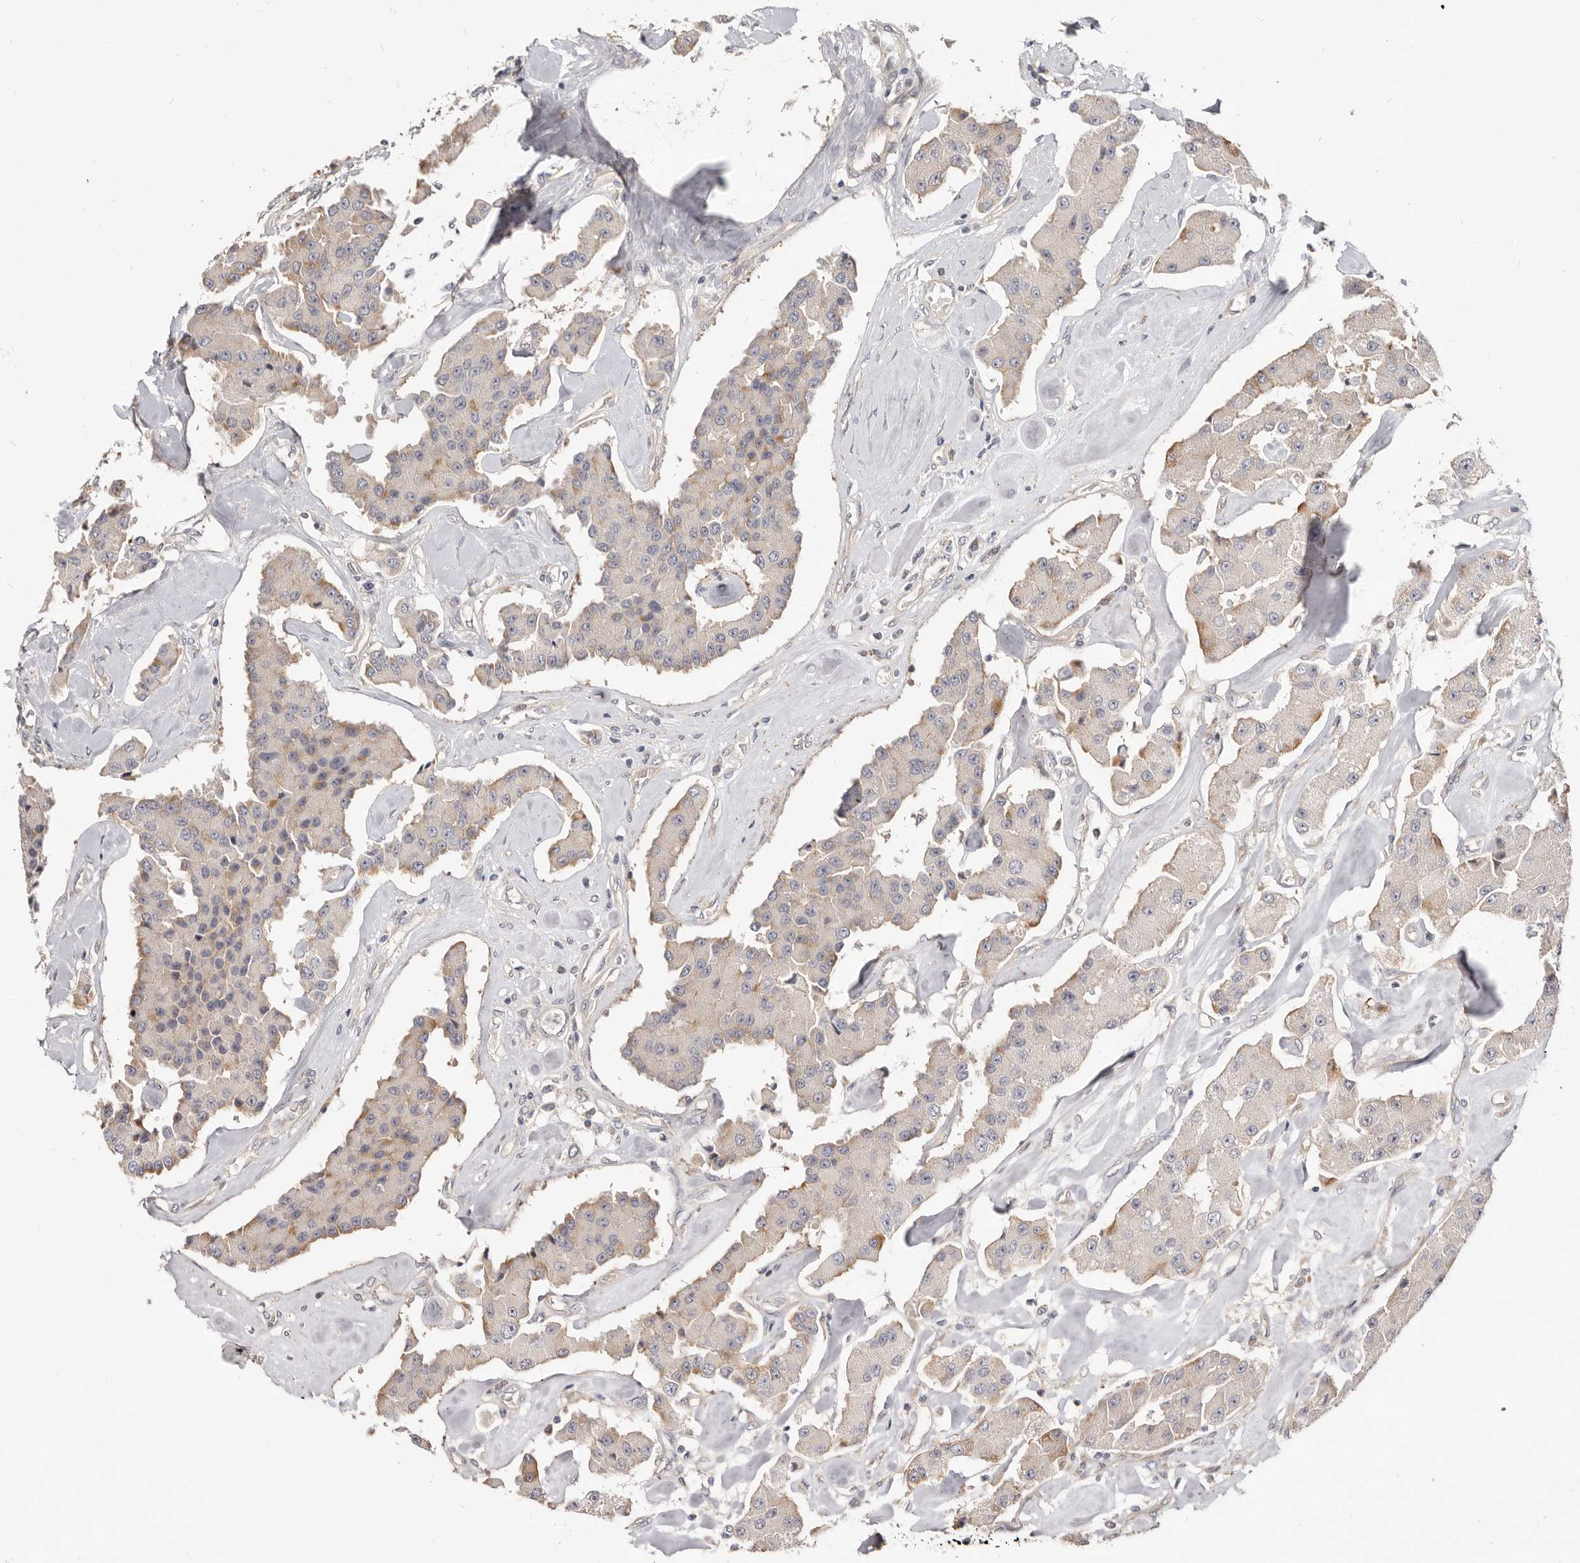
{"staining": {"intensity": "weak", "quantity": "<25%", "location": "cytoplasmic/membranous"}, "tissue": "carcinoid", "cell_type": "Tumor cells", "image_type": "cancer", "snomed": [{"axis": "morphology", "description": "Carcinoid, malignant, NOS"}, {"axis": "topography", "description": "Pancreas"}], "caption": "High power microscopy histopathology image of an immunohistochemistry (IHC) image of carcinoid, revealing no significant positivity in tumor cells. The staining was performed using DAB (3,3'-diaminobenzidine) to visualize the protein expression in brown, while the nuclei were stained in blue with hematoxylin (Magnification: 20x).", "gene": "GPATCH4", "patient": {"sex": "male", "age": 41}}